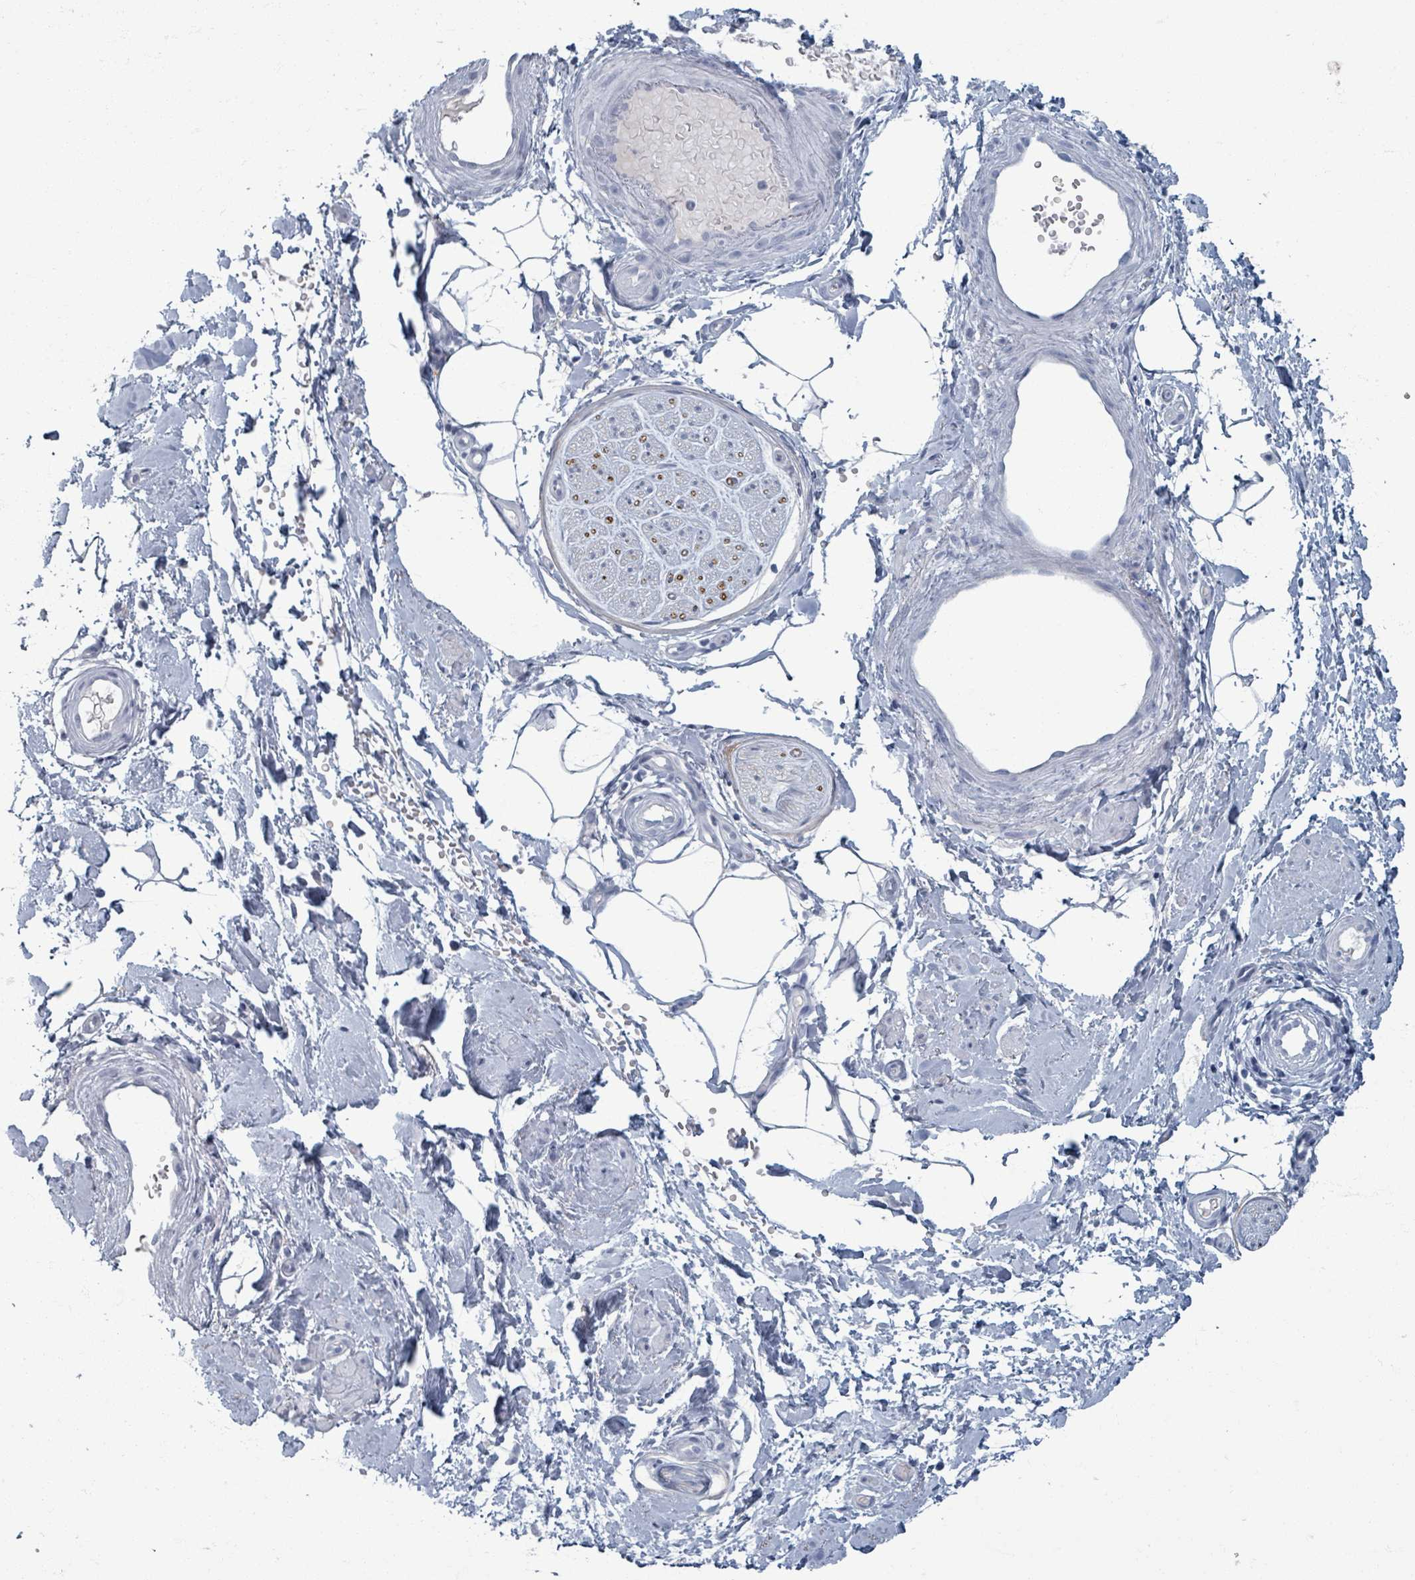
{"staining": {"intensity": "negative", "quantity": "none", "location": "none"}, "tissue": "adipose tissue", "cell_type": "Adipocytes", "image_type": "normal", "snomed": [{"axis": "morphology", "description": "Normal tissue, NOS"}, {"axis": "topography", "description": "Soft tissue"}, {"axis": "topography", "description": "Adipose tissue"}, {"axis": "topography", "description": "Vascular tissue"}, {"axis": "topography", "description": "Peripheral nerve tissue"}], "caption": "Immunohistochemical staining of unremarkable human adipose tissue displays no significant expression in adipocytes. (DAB IHC with hematoxylin counter stain).", "gene": "TAS2R1", "patient": {"sex": "male", "age": 74}}